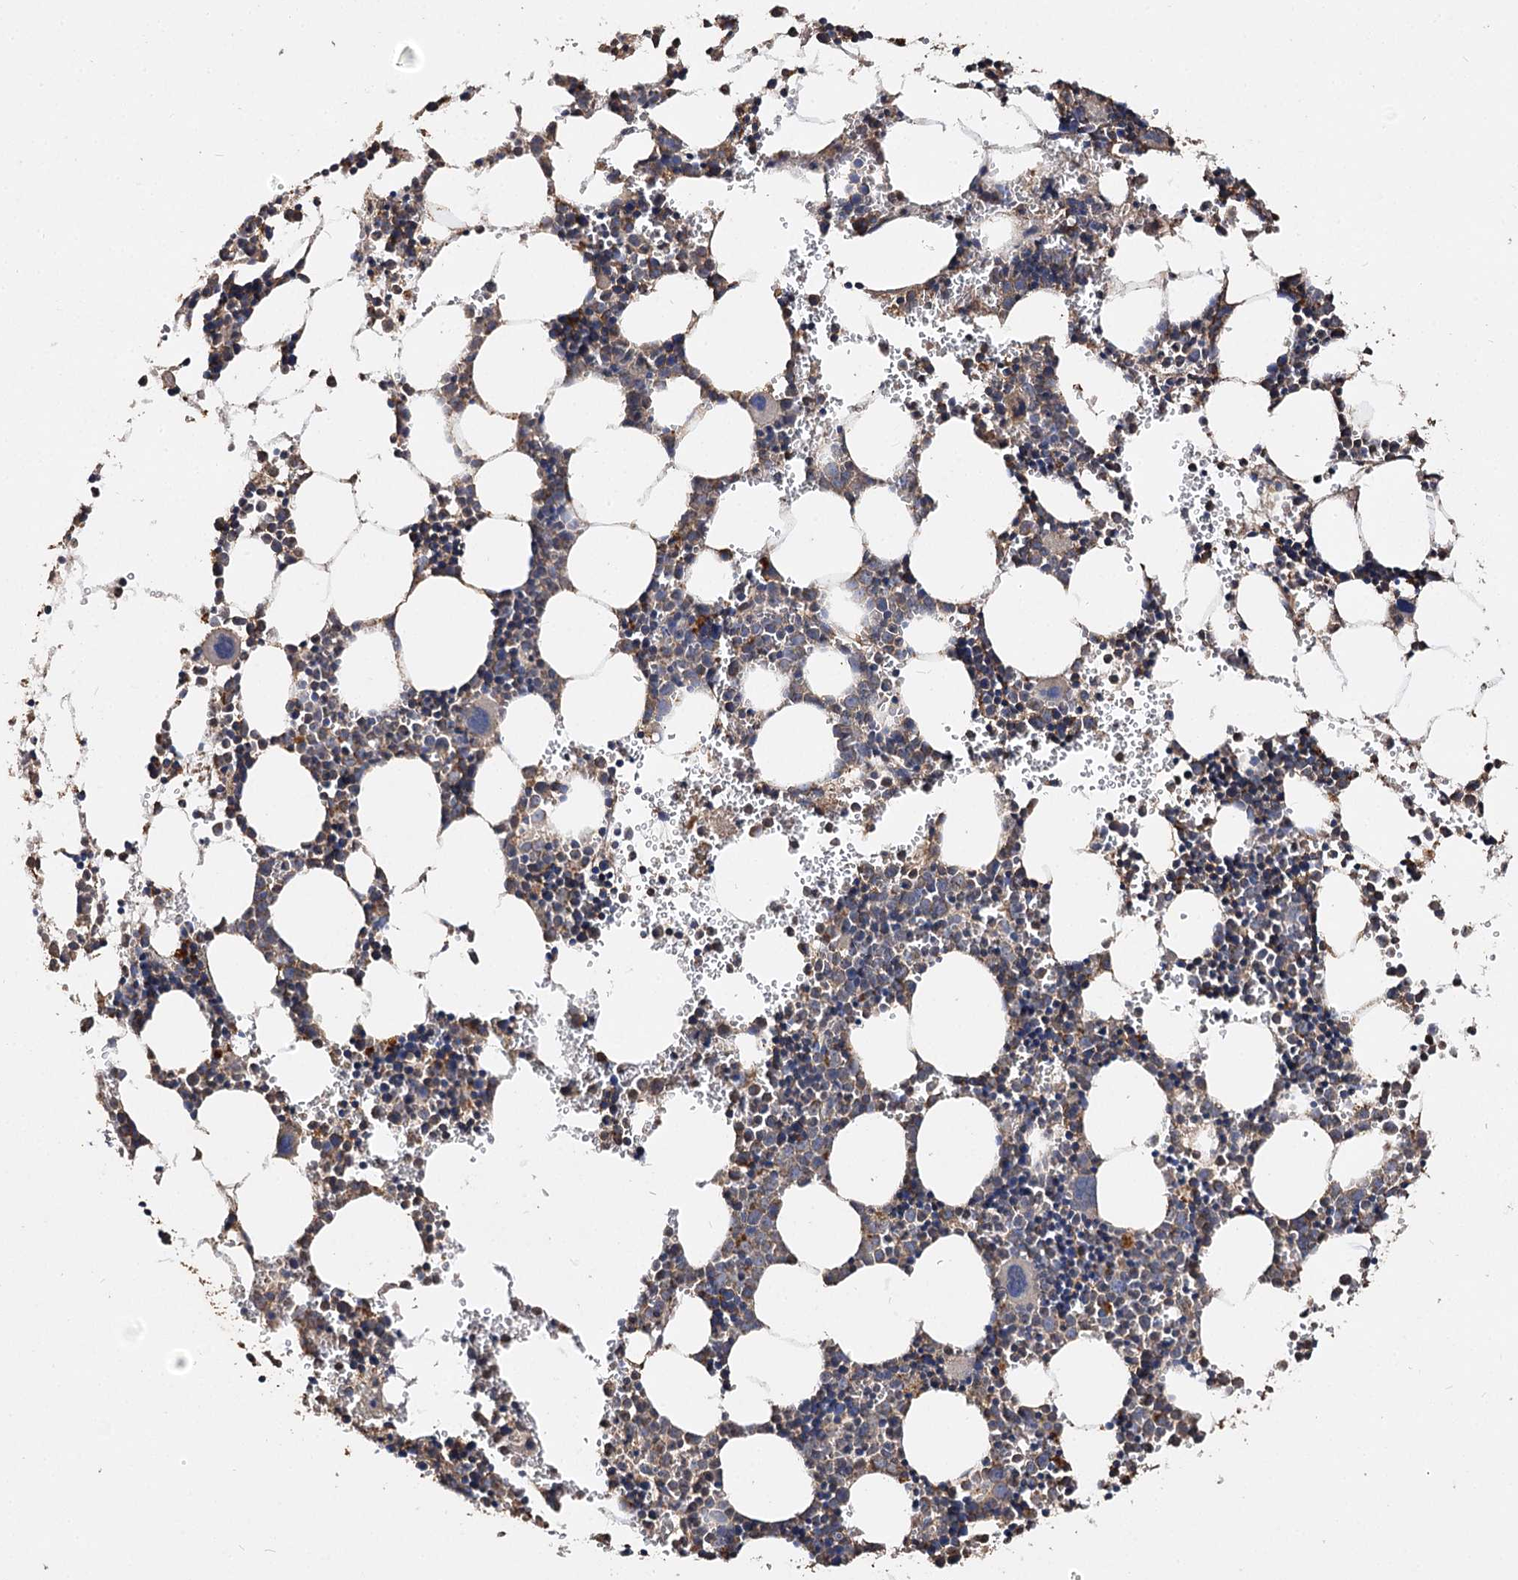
{"staining": {"intensity": "weak", "quantity": ">75%", "location": "cytoplasmic/membranous"}, "tissue": "bone marrow", "cell_type": "Hematopoietic cells", "image_type": "normal", "snomed": [{"axis": "morphology", "description": "Normal tissue, NOS"}, {"axis": "topography", "description": "Bone marrow"}], "caption": "This micrograph reveals immunohistochemistry staining of normal human bone marrow, with low weak cytoplasmic/membranous expression in approximately >75% of hematopoietic cells.", "gene": "ARL13A", "patient": {"sex": "female", "age": 89}}